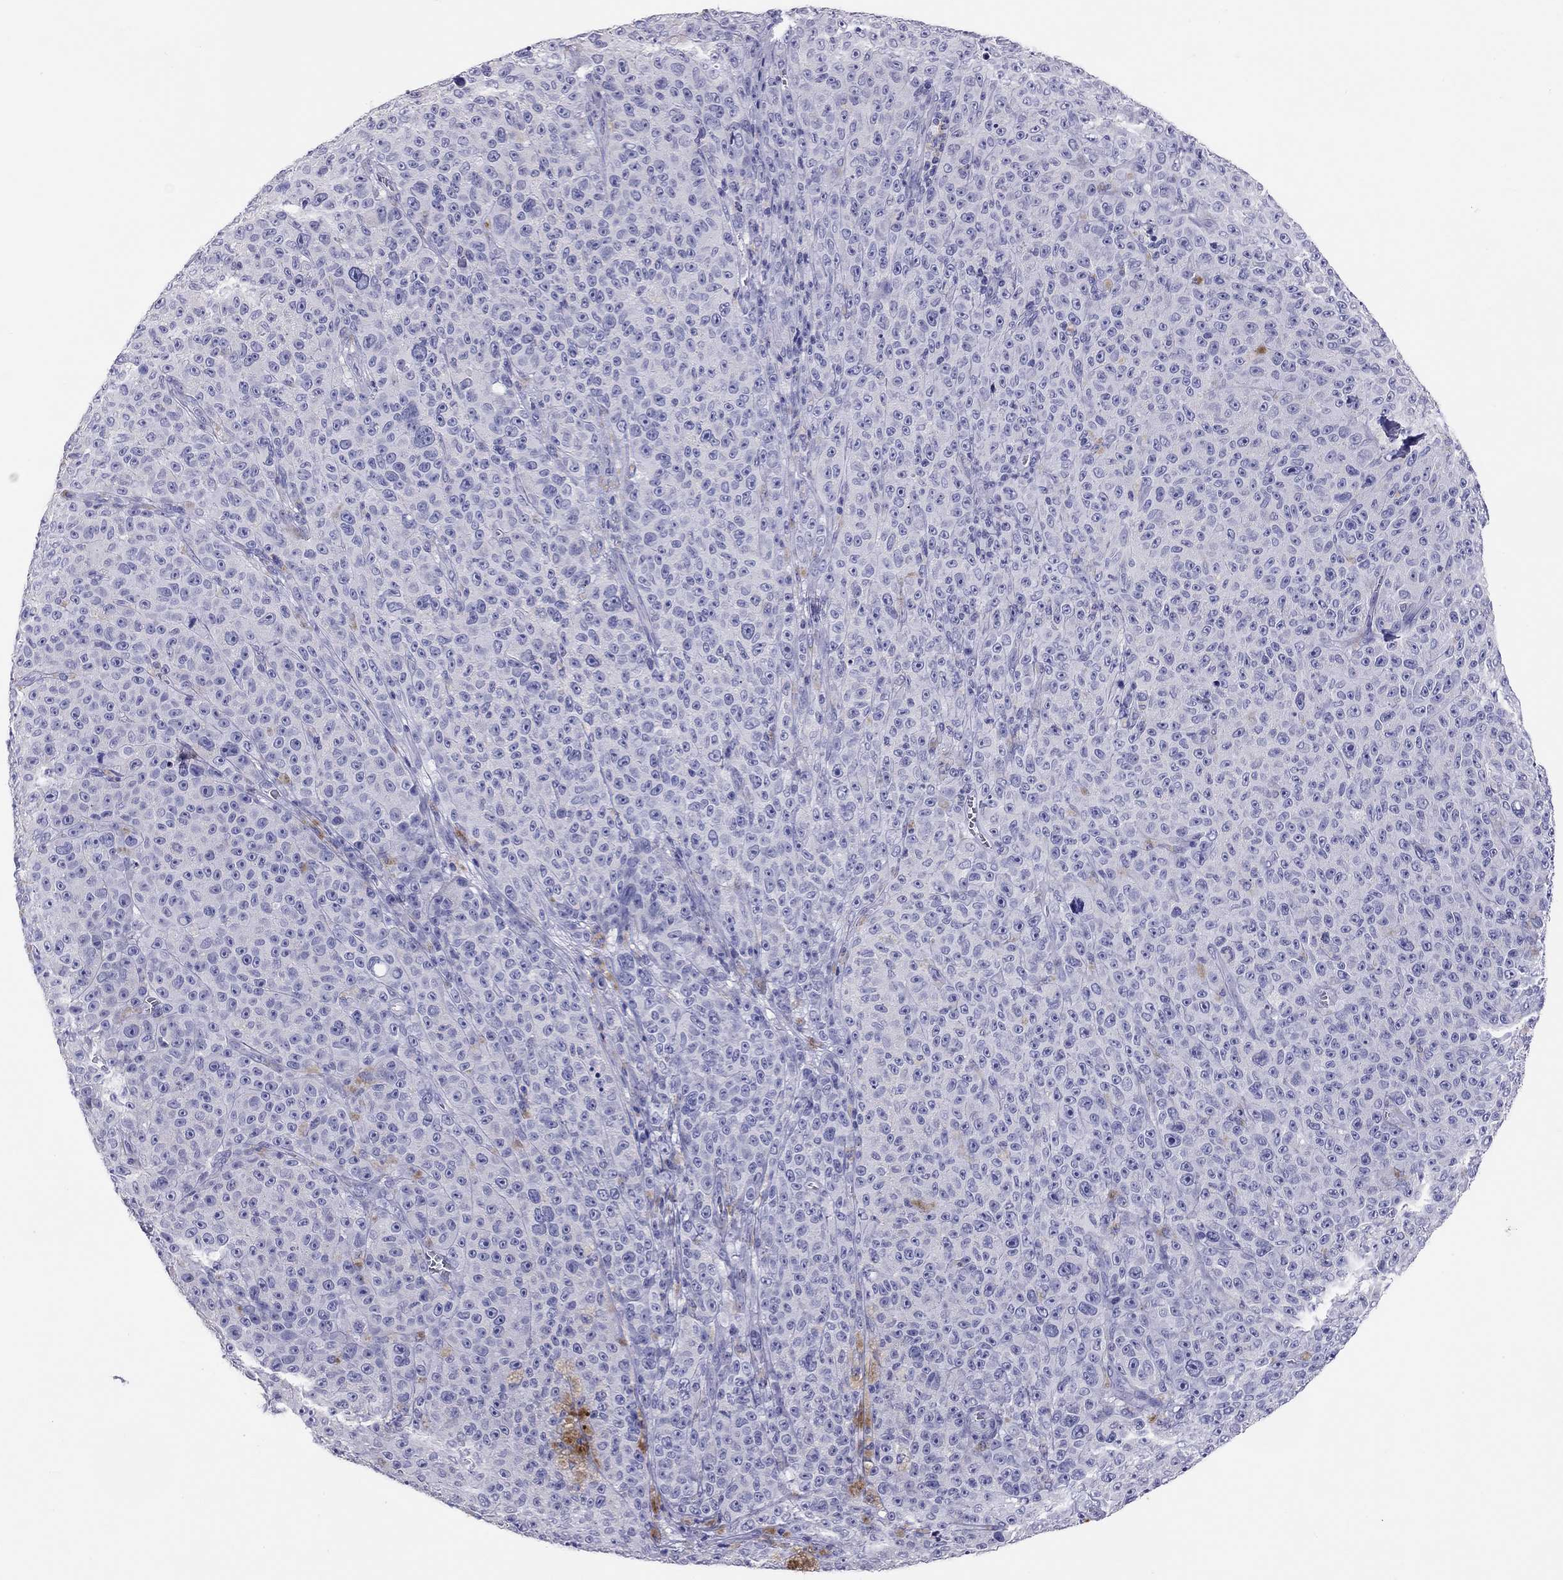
{"staining": {"intensity": "negative", "quantity": "none", "location": "none"}, "tissue": "melanoma", "cell_type": "Tumor cells", "image_type": "cancer", "snomed": [{"axis": "morphology", "description": "Malignant melanoma, NOS"}, {"axis": "topography", "description": "Skin"}], "caption": "Immunohistochemistry of human melanoma reveals no expression in tumor cells. Nuclei are stained in blue.", "gene": "CALHM1", "patient": {"sex": "female", "age": 82}}